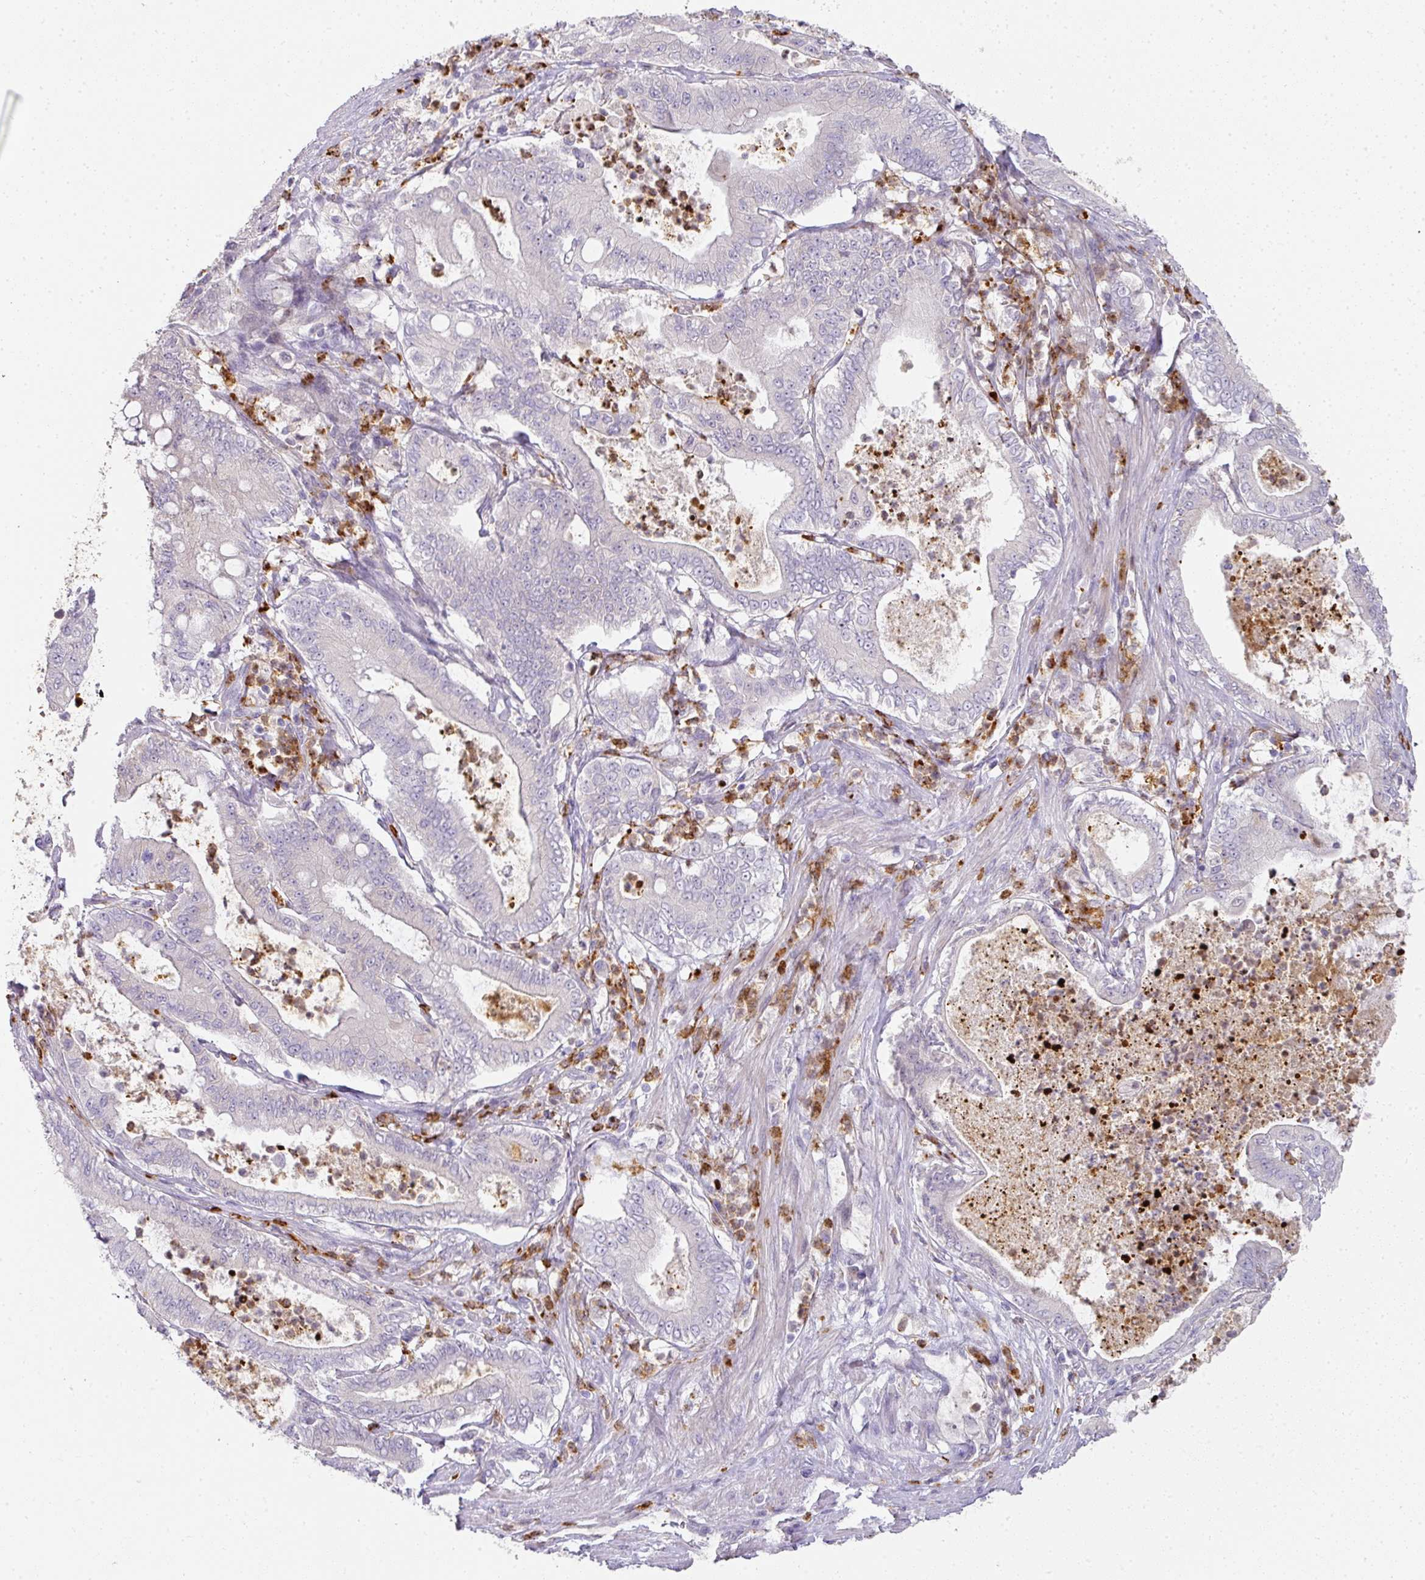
{"staining": {"intensity": "negative", "quantity": "none", "location": "none"}, "tissue": "pancreatic cancer", "cell_type": "Tumor cells", "image_type": "cancer", "snomed": [{"axis": "morphology", "description": "Adenocarcinoma, NOS"}, {"axis": "topography", "description": "Pancreas"}], "caption": "The immunohistochemistry image has no significant staining in tumor cells of adenocarcinoma (pancreatic) tissue.", "gene": "HHEX", "patient": {"sex": "male", "age": 71}}